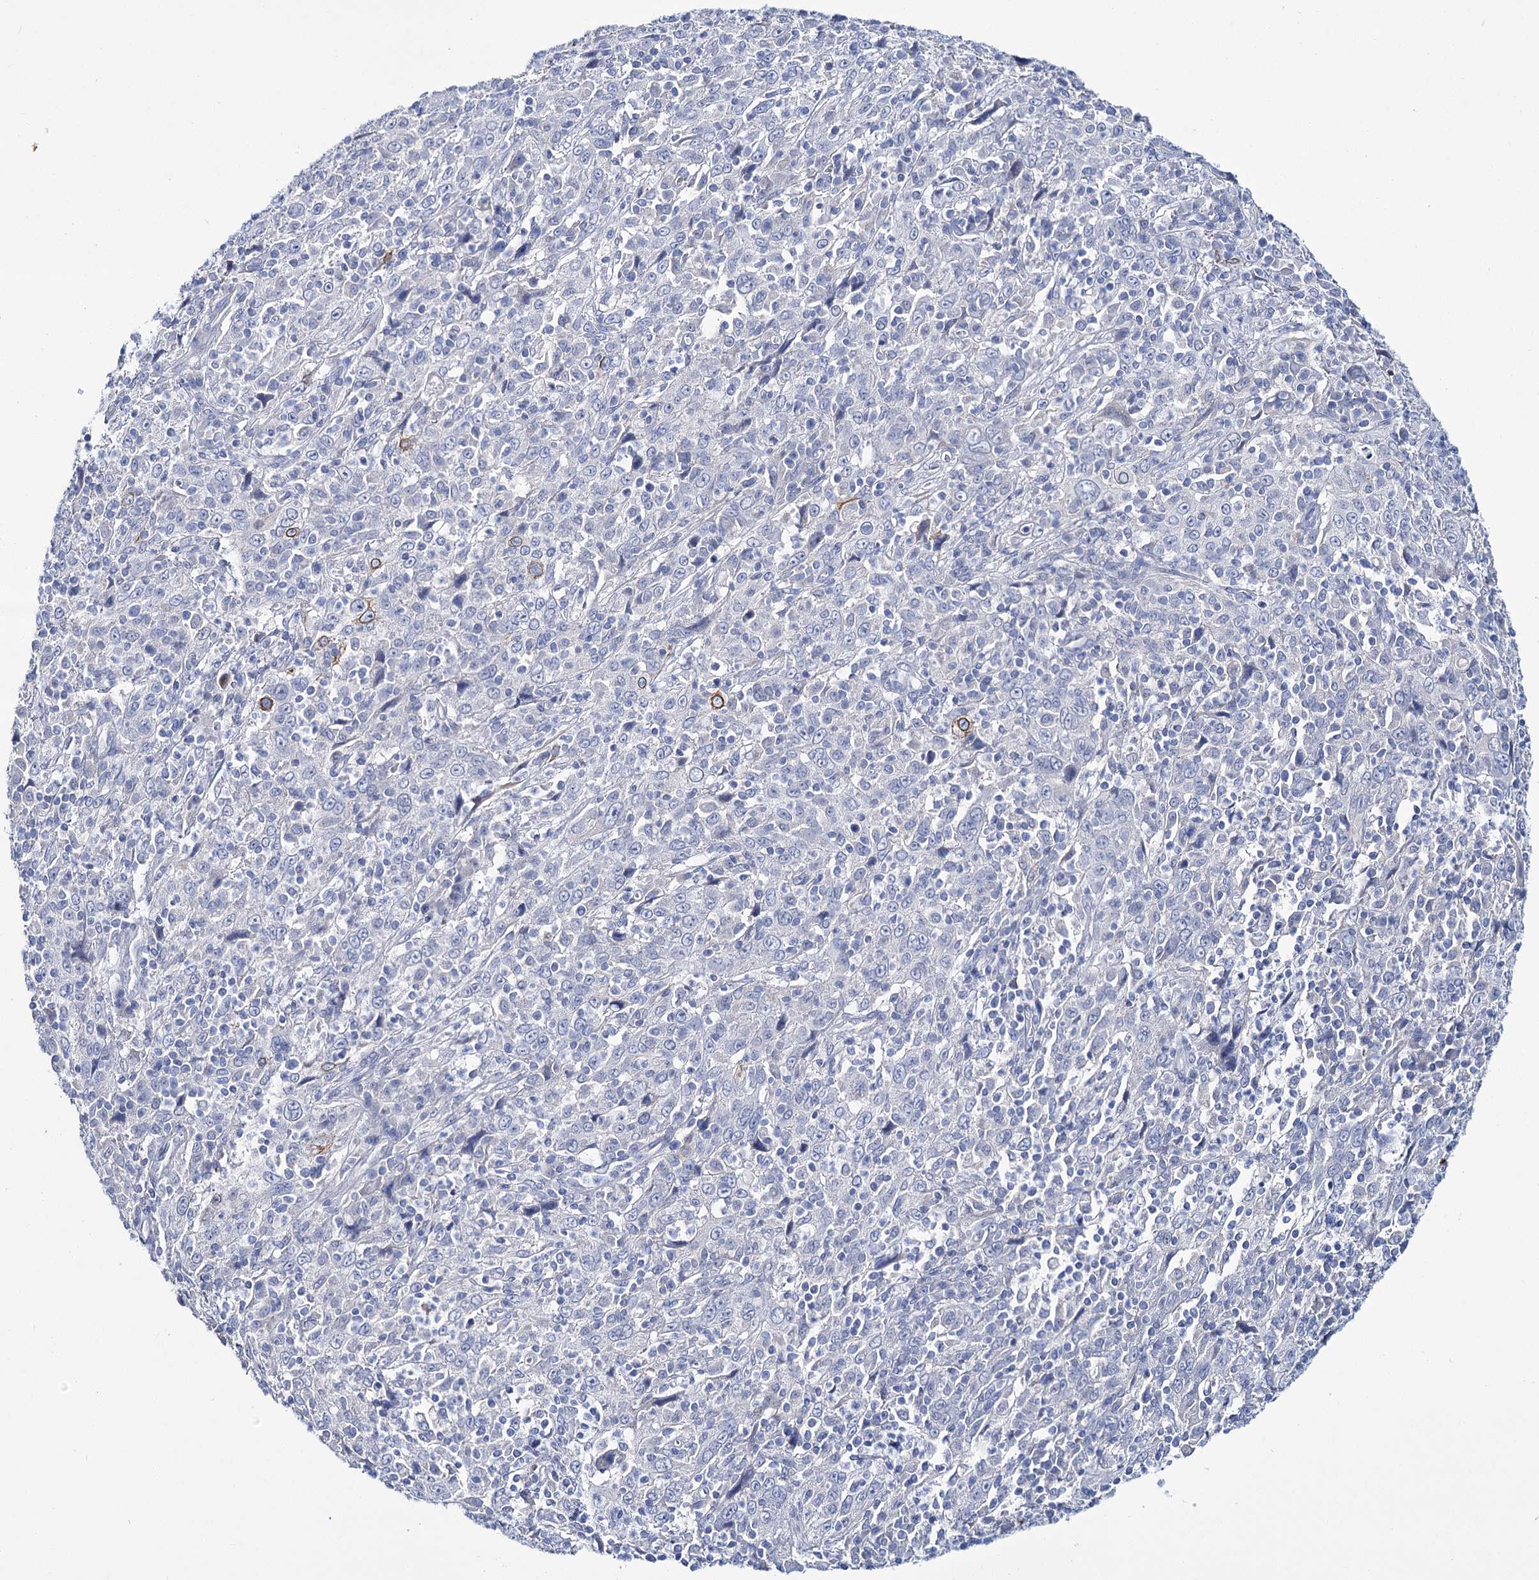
{"staining": {"intensity": "negative", "quantity": "none", "location": "none"}, "tissue": "cervical cancer", "cell_type": "Tumor cells", "image_type": "cancer", "snomed": [{"axis": "morphology", "description": "Squamous cell carcinoma, NOS"}, {"axis": "topography", "description": "Cervix"}], "caption": "This photomicrograph is of squamous cell carcinoma (cervical) stained with IHC to label a protein in brown with the nuclei are counter-stained blue. There is no staining in tumor cells.", "gene": "LYZL4", "patient": {"sex": "female", "age": 46}}